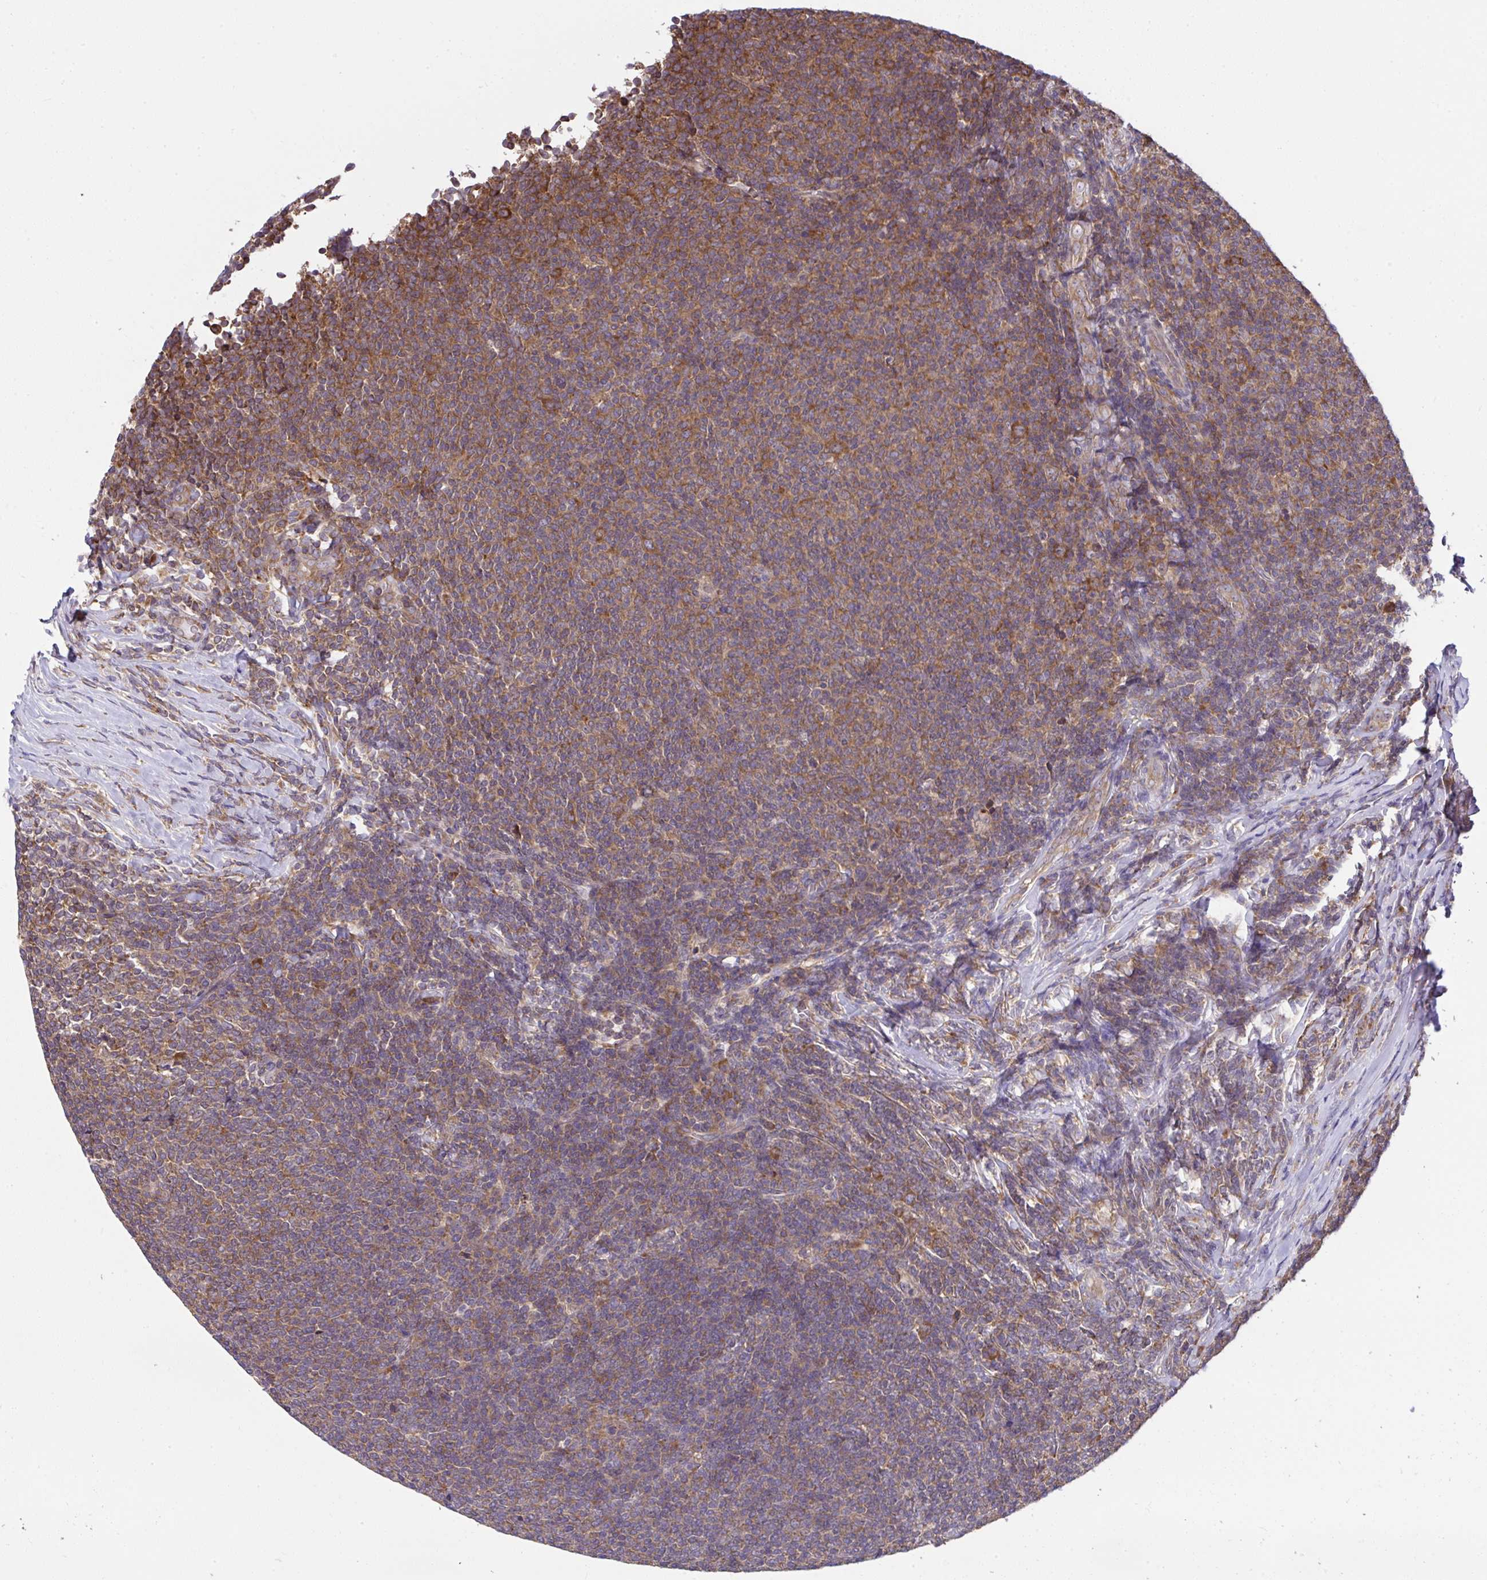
{"staining": {"intensity": "moderate", "quantity": ">75%", "location": "cytoplasmic/membranous"}, "tissue": "lymphoma", "cell_type": "Tumor cells", "image_type": "cancer", "snomed": [{"axis": "morphology", "description": "Malignant lymphoma, non-Hodgkin's type, Low grade"}, {"axis": "topography", "description": "Lymph node"}], "caption": "Immunohistochemistry staining of lymphoma, which exhibits medium levels of moderate cytoplasmic/membranous staining in approximately >75% of tumor cells indicating moderate cytoplasmic/membranous protein positivity. The staining was performed using DAB (3,3'-diaminobenzidine) (brown) for protein detection and nuclei were counterstained in hematoxylin (blue).", "gene": "RPS7", "patient": {"sex": "male", "age": 52}}